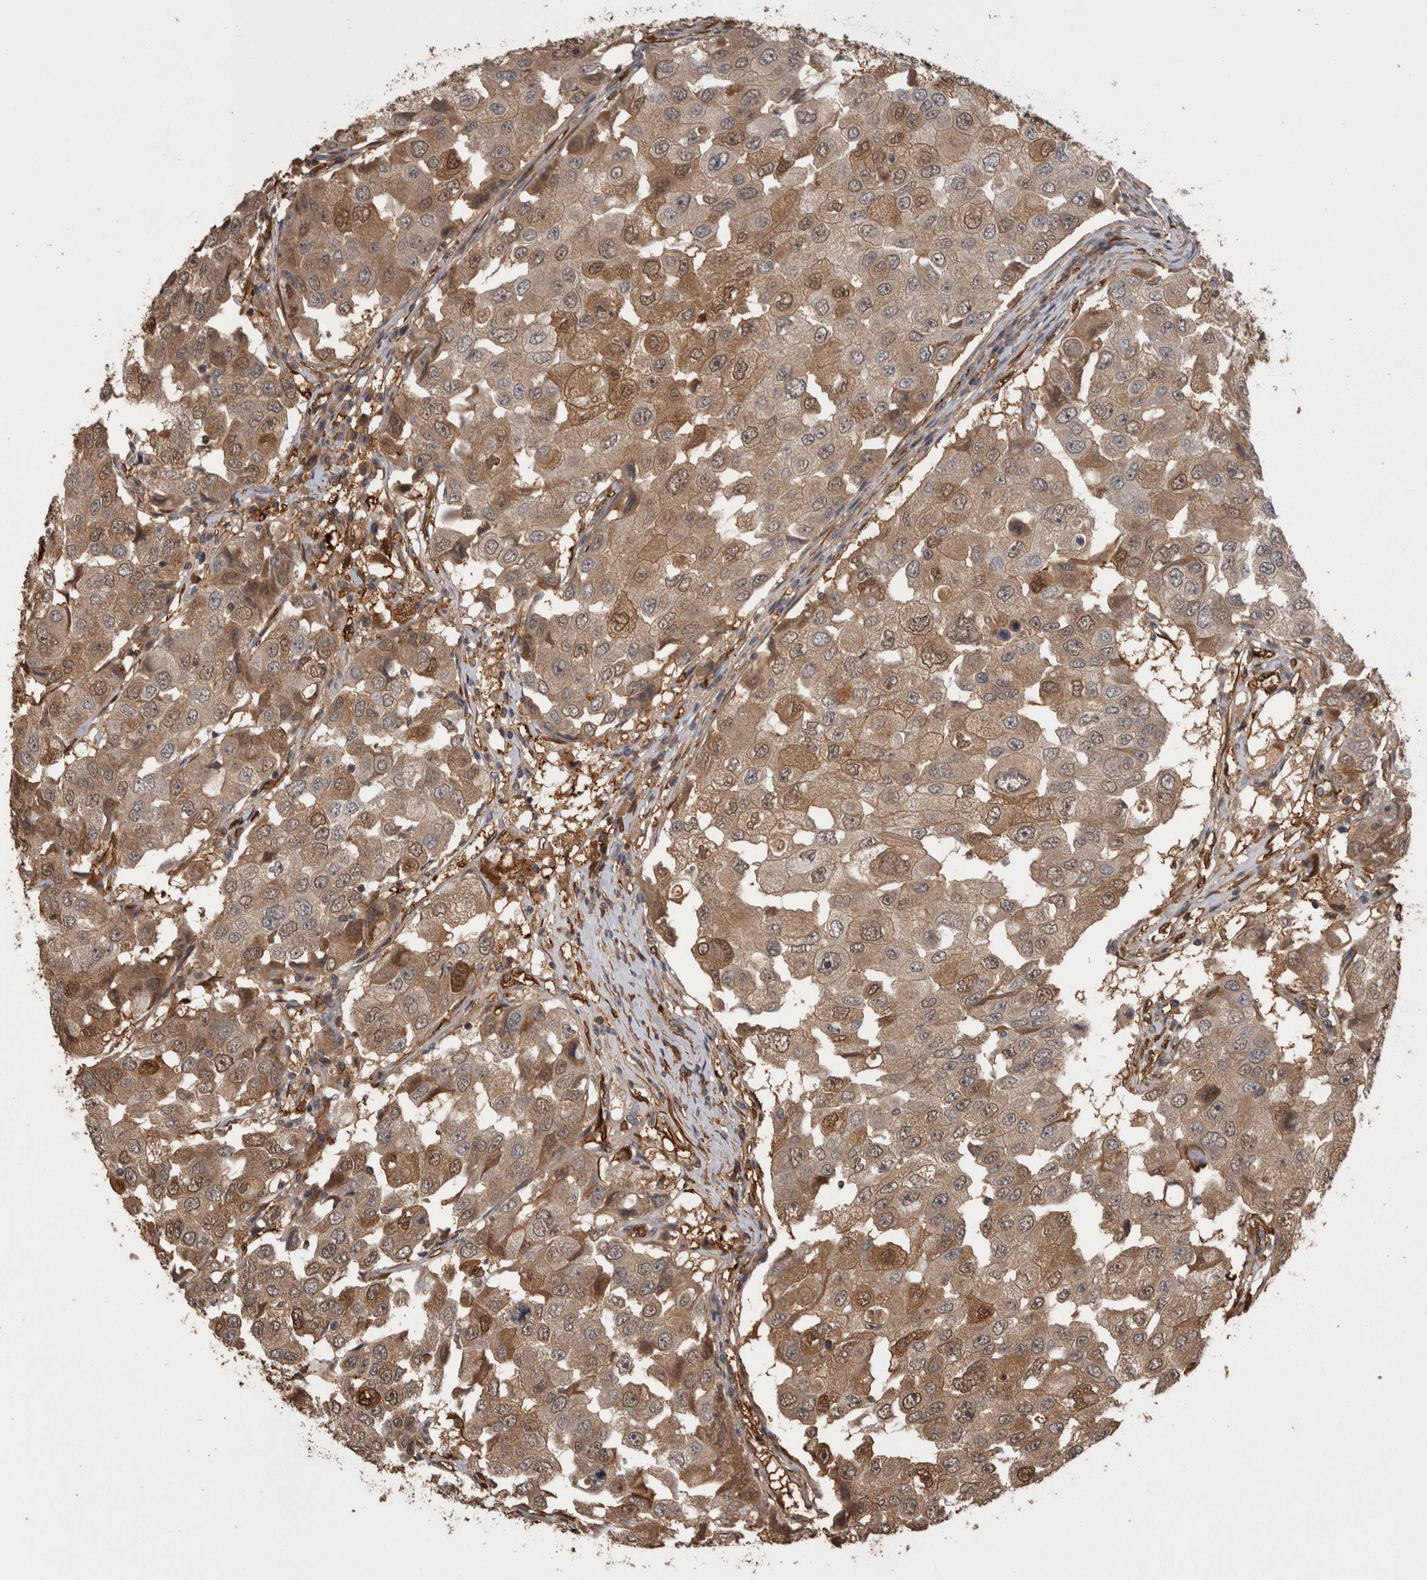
{"staining": {"intensity": "moderate", "quantity": ">75%", "location": "cytoplasmic/membranous,nuclear"}, "tissue": "breast cancer", "cell_type": "Tumor cells", "image_type": "cancer", "snomed": [{"axis": "morphology", "description": "Duct carcinoma"}, {"axis": "topography", "description": "Breast"}], "caption": "Immunohistochemistry of breast cancer shows medium levels of moderate cytoplasmic/membranous and nuclear positivity in about >75% of tumor cells. The staining was performed using DAB (3,3'-diaminobenzidine), with brown indicating positive protein expression. Nuclei are stained blue with hematoxylin.", "gene": "LXN", "patient": {"sex": "female", "age": 27}}